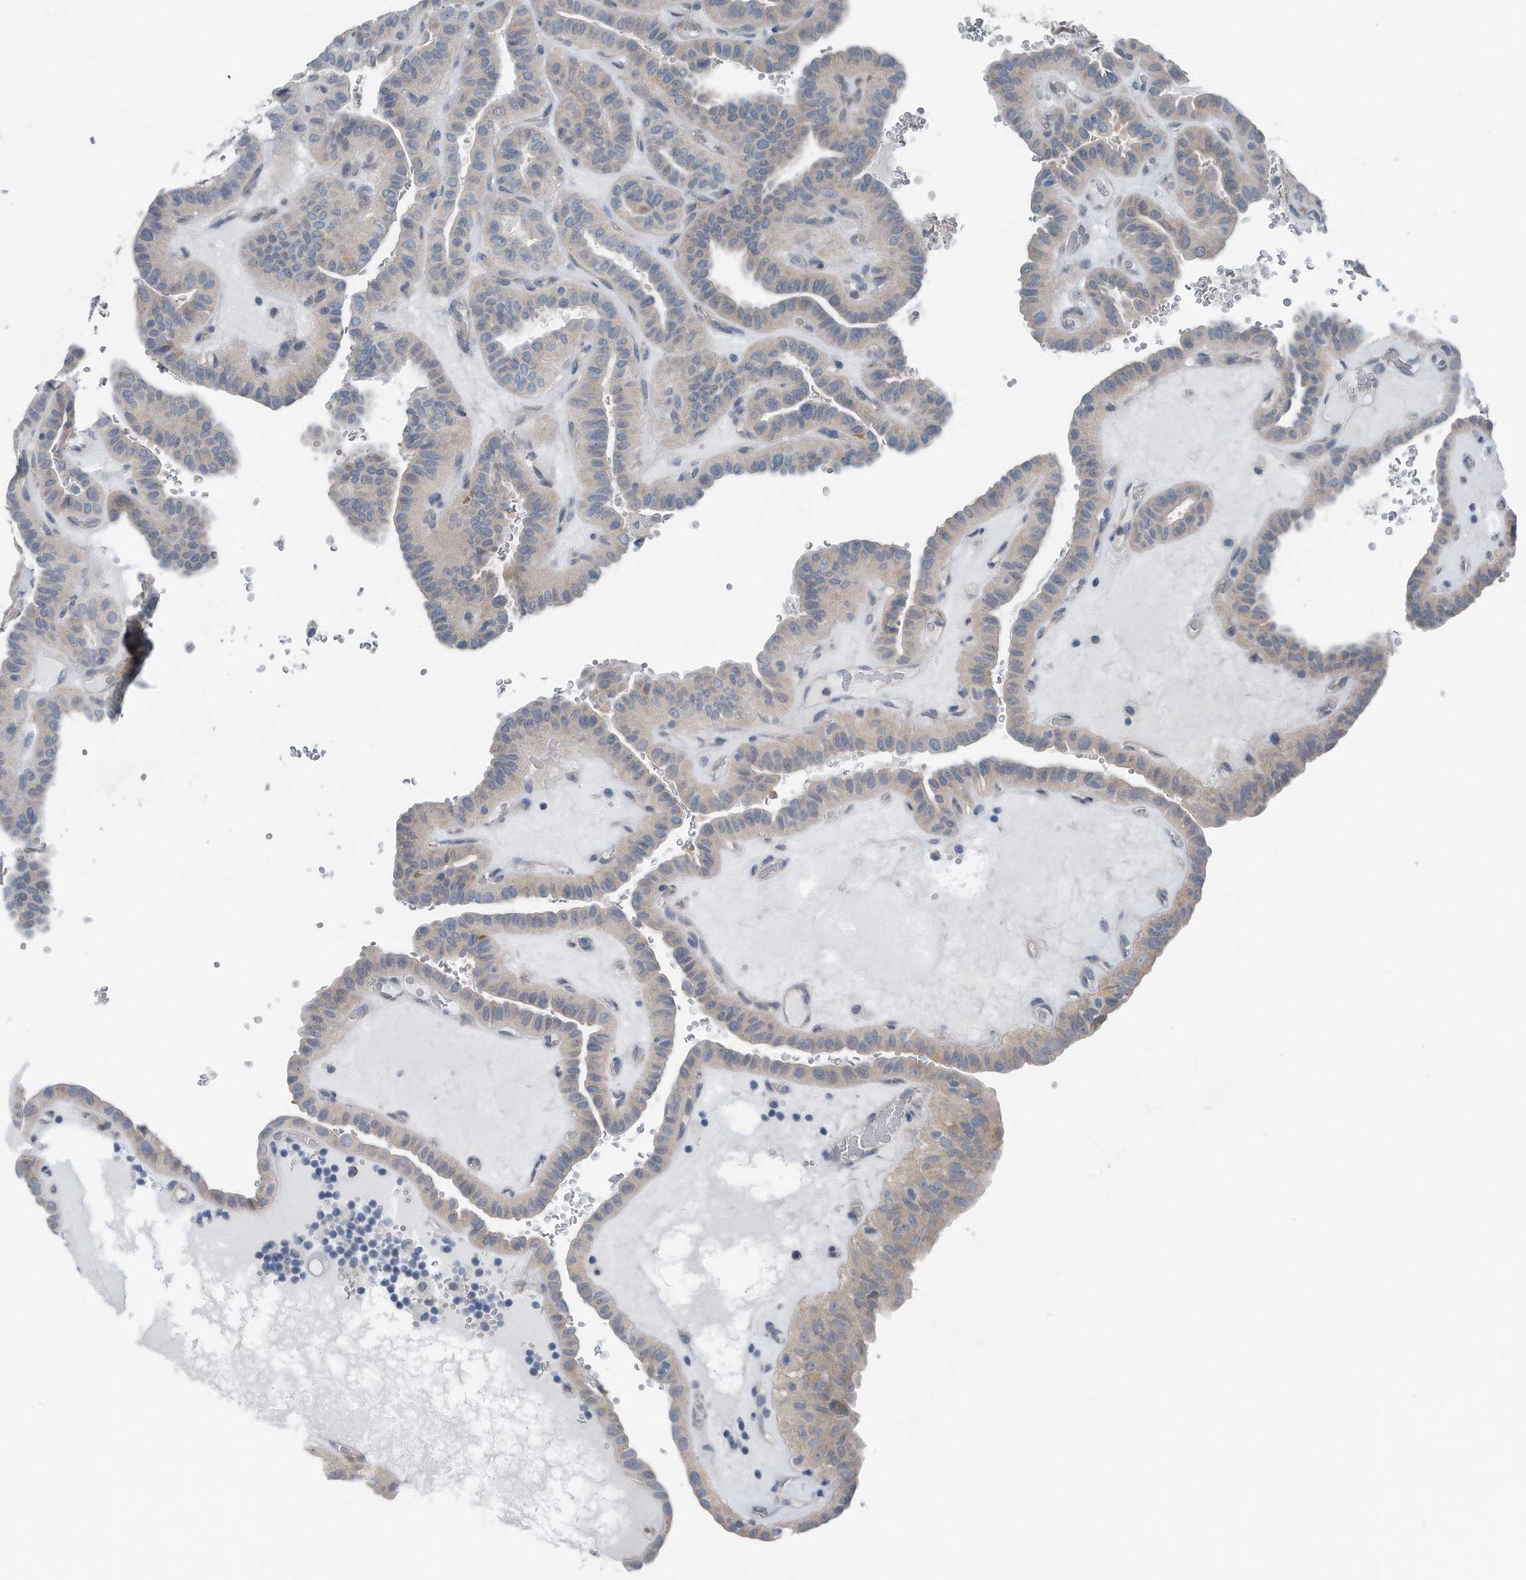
{"staining": {"intensity": "negative", "quantity": "none", "location": "none"}, "tissue": "thyroid cancer", "cell_type": "Tumor cells", "image_type": "cancer", "snomed": [{"axis": "morphology", "description": "Papillary adenocarcinoma, NOS"}, {"axis": "topography", "description": "Thyroid gland"}], "caption": "Papillary adenocarcinoma (thyroid) was stained to show a protein in brown. There is no significant staining in tumor cells. (DAB (3,3'-diaminobenzidine) IHC visualized using brightfield microscopy, high magnification).", "gene": "YRDC", "patient": {"sex": "male", "age": 77}}